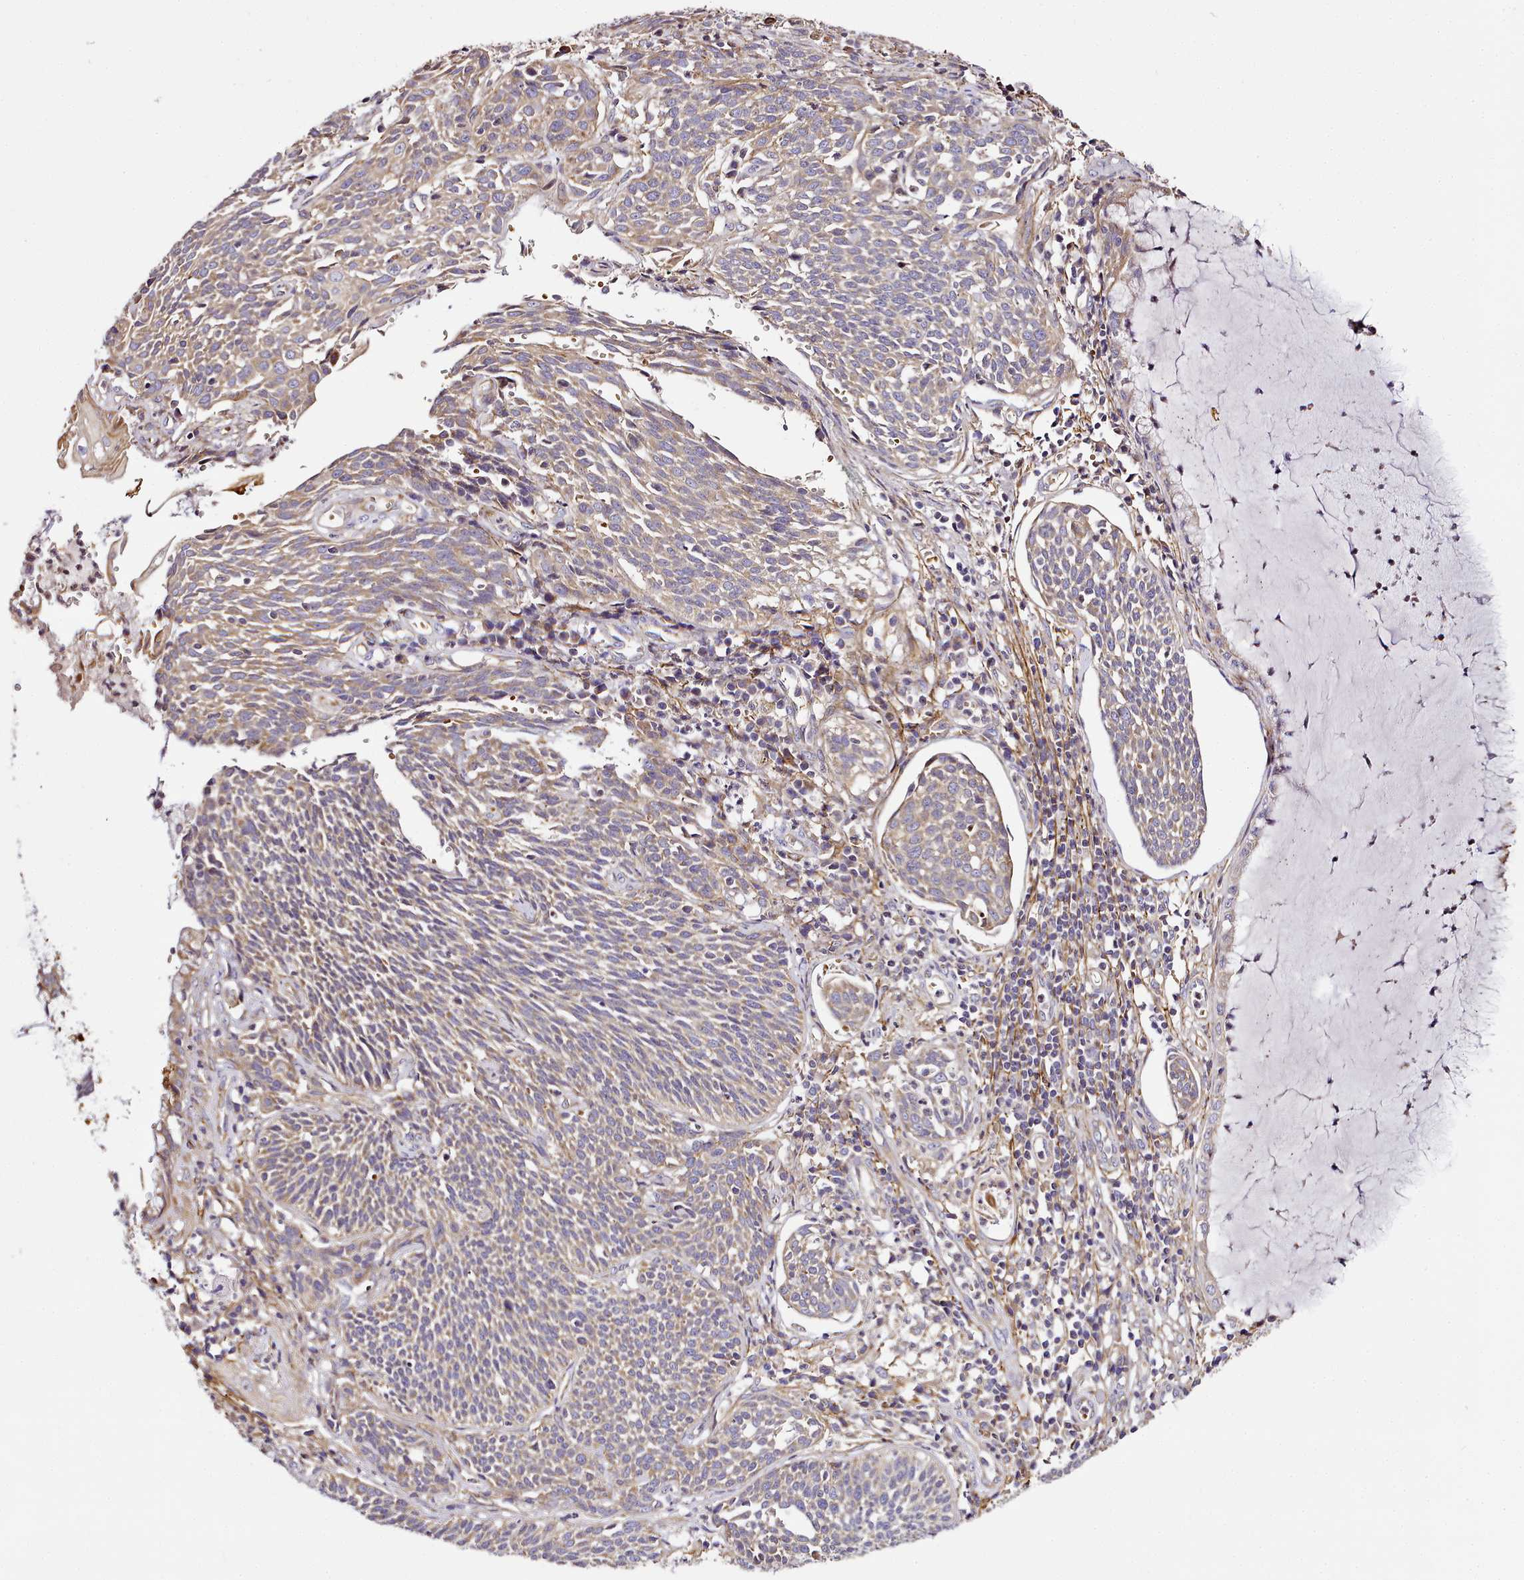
{"staining": {"intensity": "weak", "quantity": "25%-75%", "location": "cytoplasmic/membranous"}, "tissue": "cervical cancer", "cell_type": "Tumor cells", "image_type": "cancer", "snomed": [{"axis": "morphology", "description": "Squamous cell carcinoma, NOS"}, {"axis": "topography", "description": "Cervix"}], "caption": "A photomicrograph of human squamous cell carcinoma (cervical) stained for a protein demonstrates weak cytoplasmic/membranous brown staining in tumor cells.", "gene": "NBPF1", "patient": {"sex": "female", "age": 34}}